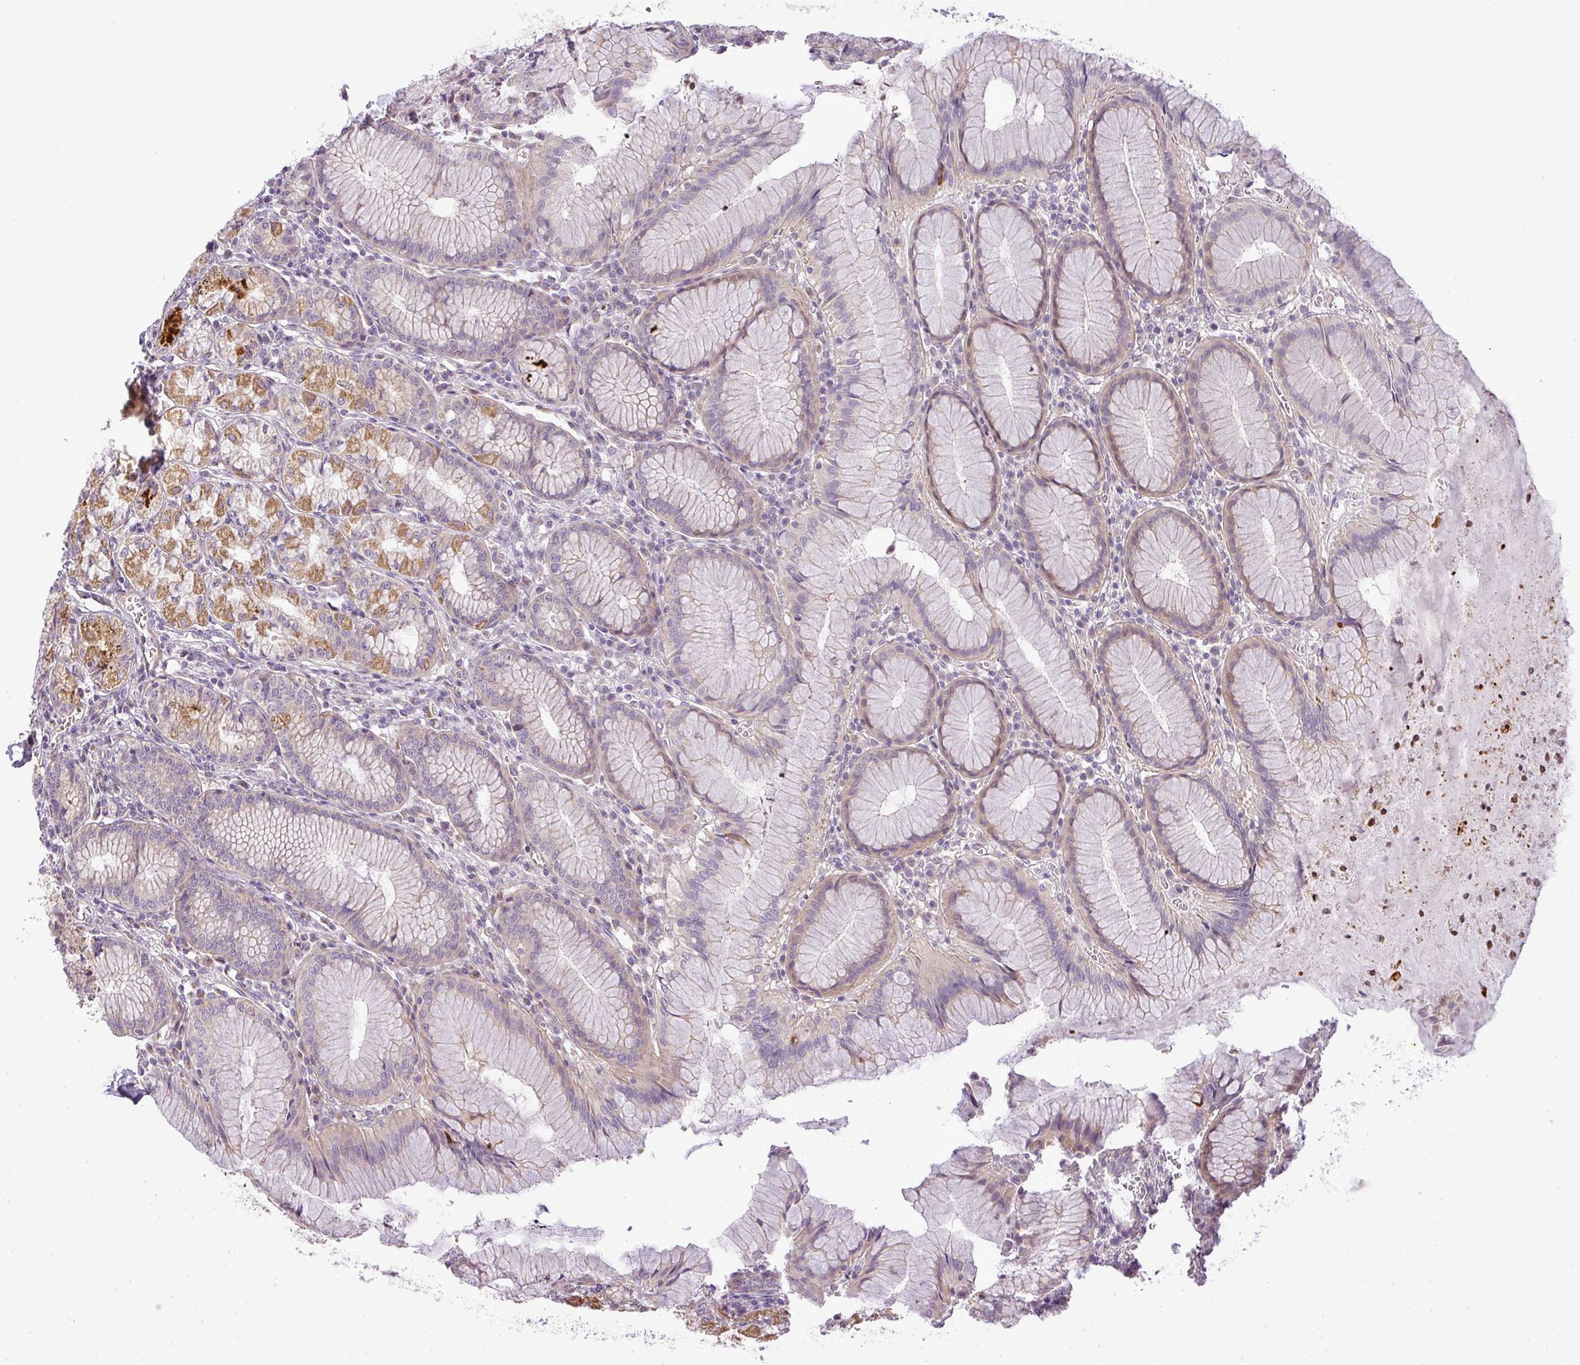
{"staining": {"intensity": "moderate", "quantity": "25%-75%", "location": "cytoplasmic/membranous"}, "tissue": "stomach", "cell_type": "Glandular cells", "image_type": "normal", "snomed": [{"axis": "morphology", "description": "Normal tissue, NOS"}, {"axis": "topography", "description": "Stomach"}], "caption": "There is medium levels of moderate cytoplasmic/membranous expression in glandular cells of unremarkable stomach, as demonstrated by immunohistochemical staining (brown color).", "gene": "ZDHHC1", "patient": {"sex": "male", "age": 55}}